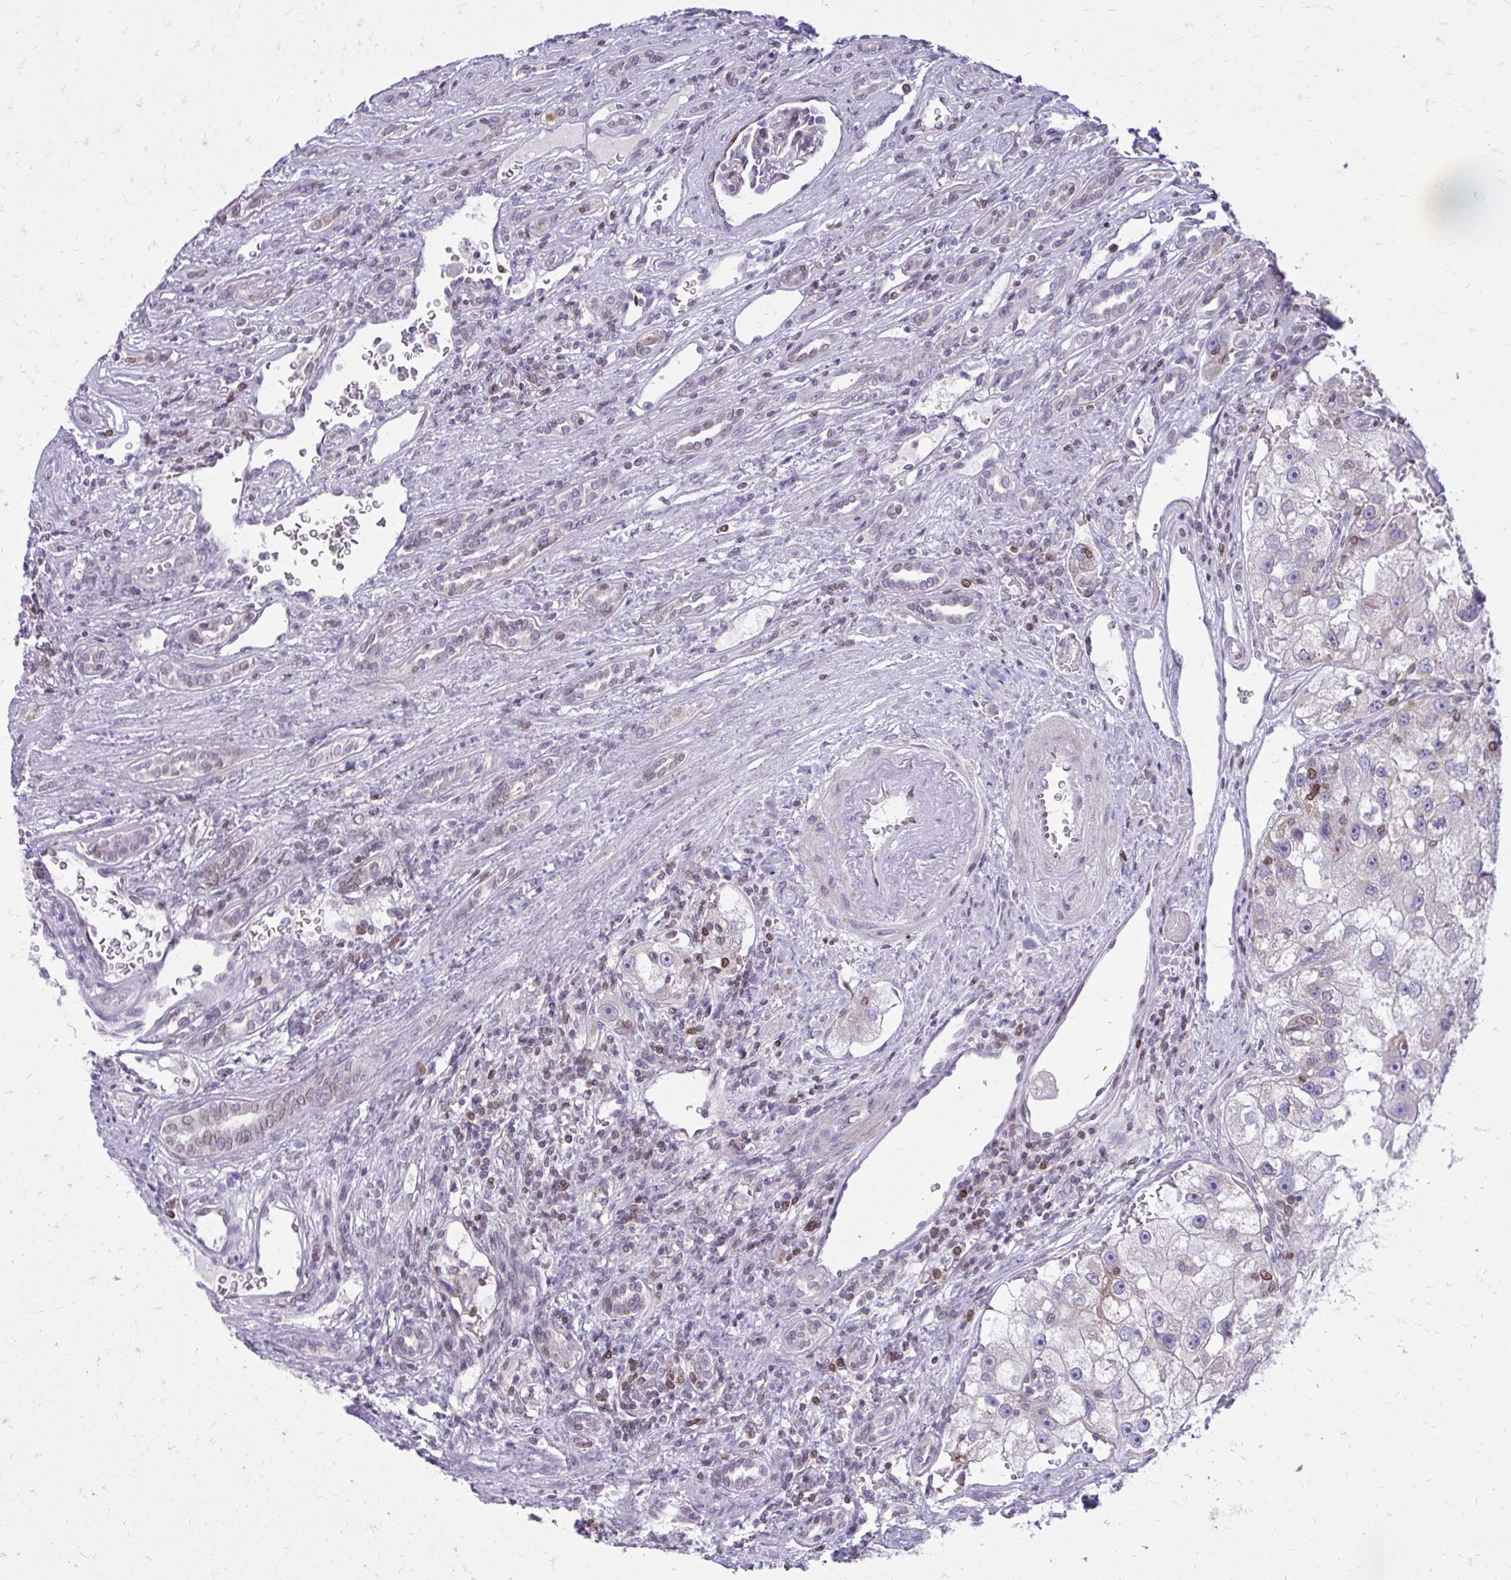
{"staining": {"intensity": "negative", "quantity": "none", "location": "none"}, "tissue": "renal cancer", "cell_type": "Tumor cells", "image_type": "cancer", "snomed": [{"axis": "morphology", "description": "Adenocarcinoma, NOS"}, {"axis": "topography", "description": "Kidney"}], "caption": "This micrograph is of renal adenocarcinoma stained with immunohistochemistry (IHC) to label a protein in brown with the nuclei are counter-stained blue. There is no expression in tumor cells. (Immunohistochemistry (ihc), brightfield microscopy, high magnification).", "gene": "RPS6KA2", "patient": {"sex": "male", "age": 63}}